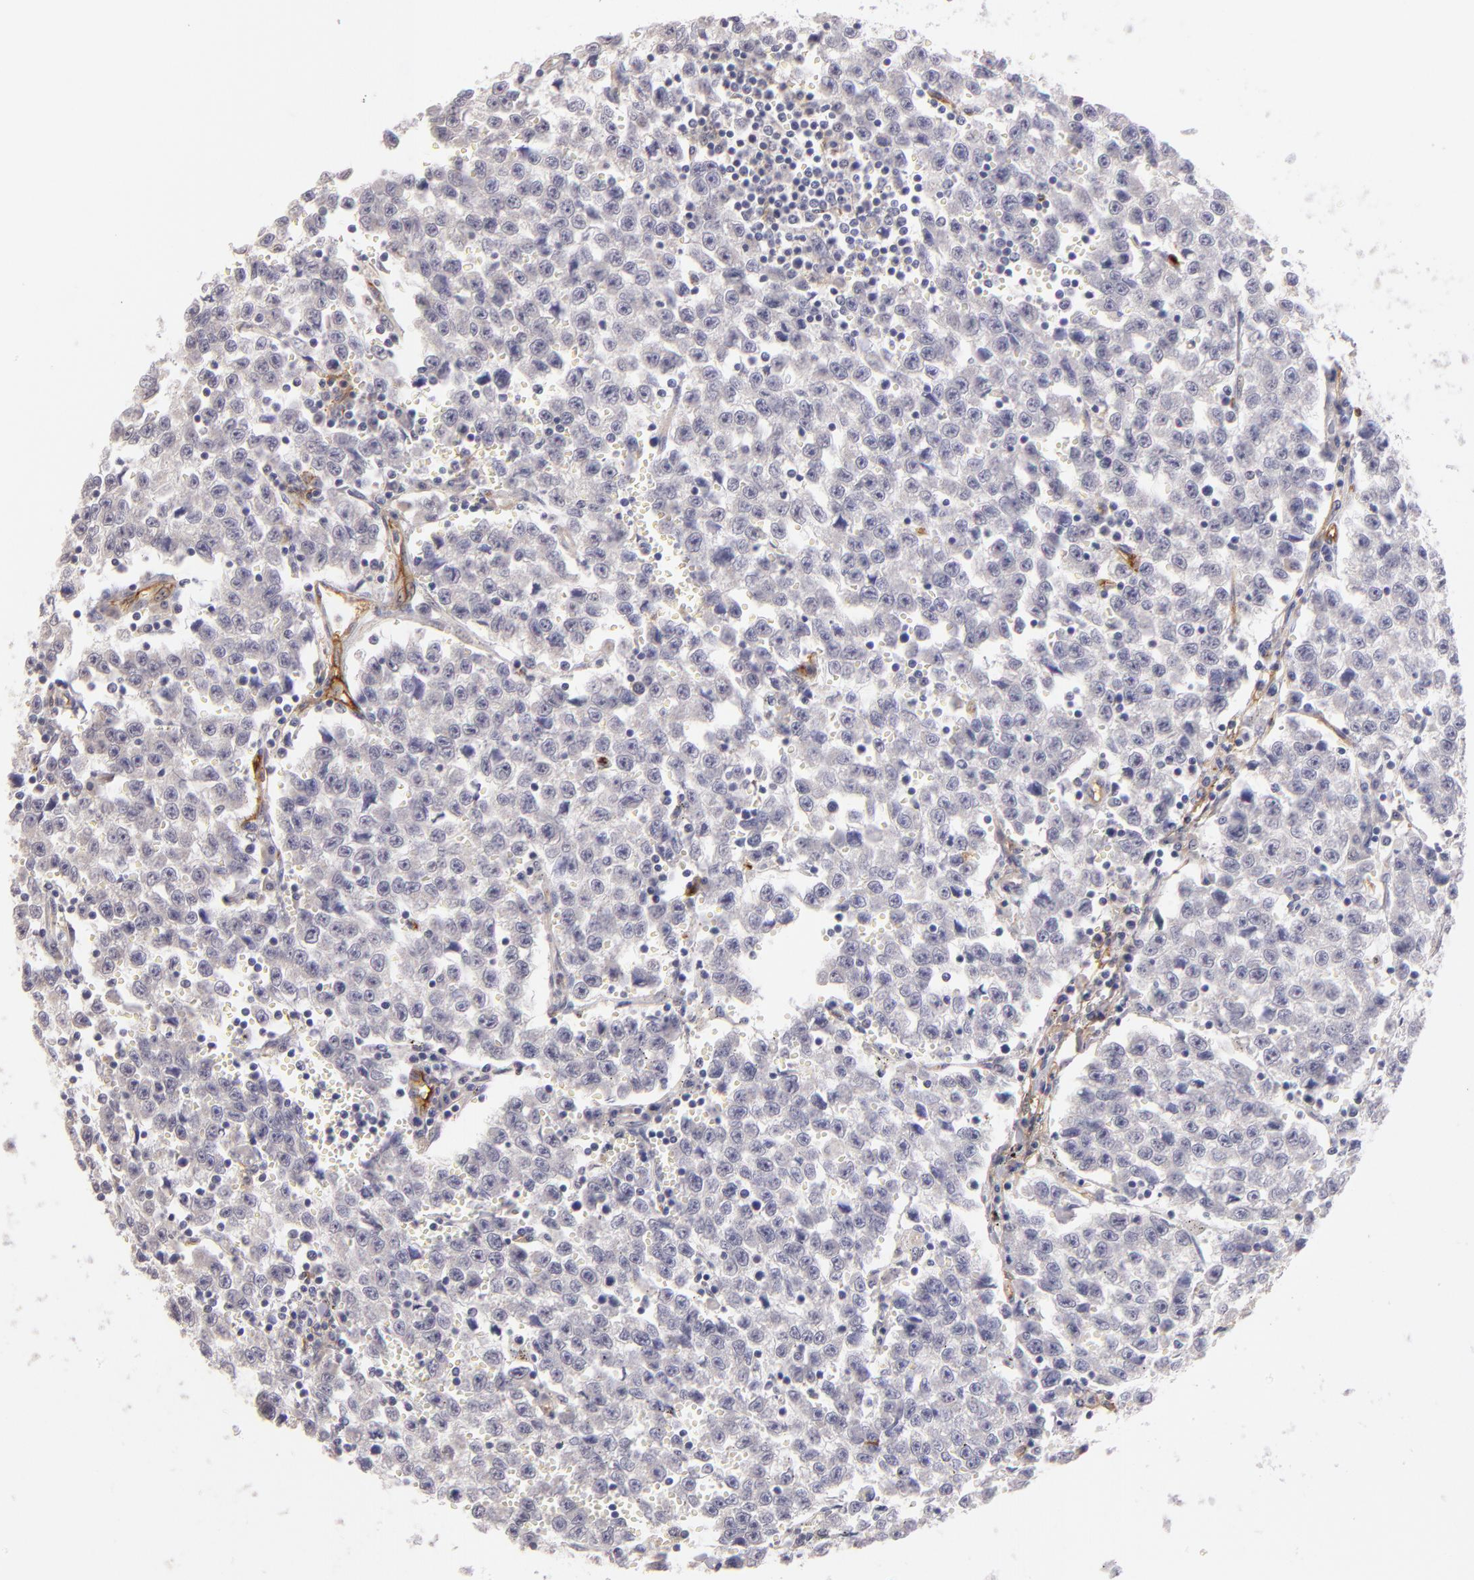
{"staining": {"intensity": "negative", "quantity": "none", "location": "none"}, "tissue": "testis cancer", "cell_type": "Tumor cells", "image_type": "cancer", "snomed": [{"axis": "morphology", "description": "Seminoma, NOS"}, {"axis": "topography", "description": "Testis"}], "caption": "Testis seminoma was stained to show a protein in brown. There is no significant expression in tumor cells.", "gene": "THBD", "patient": {"sex": "male", "age": 35}}